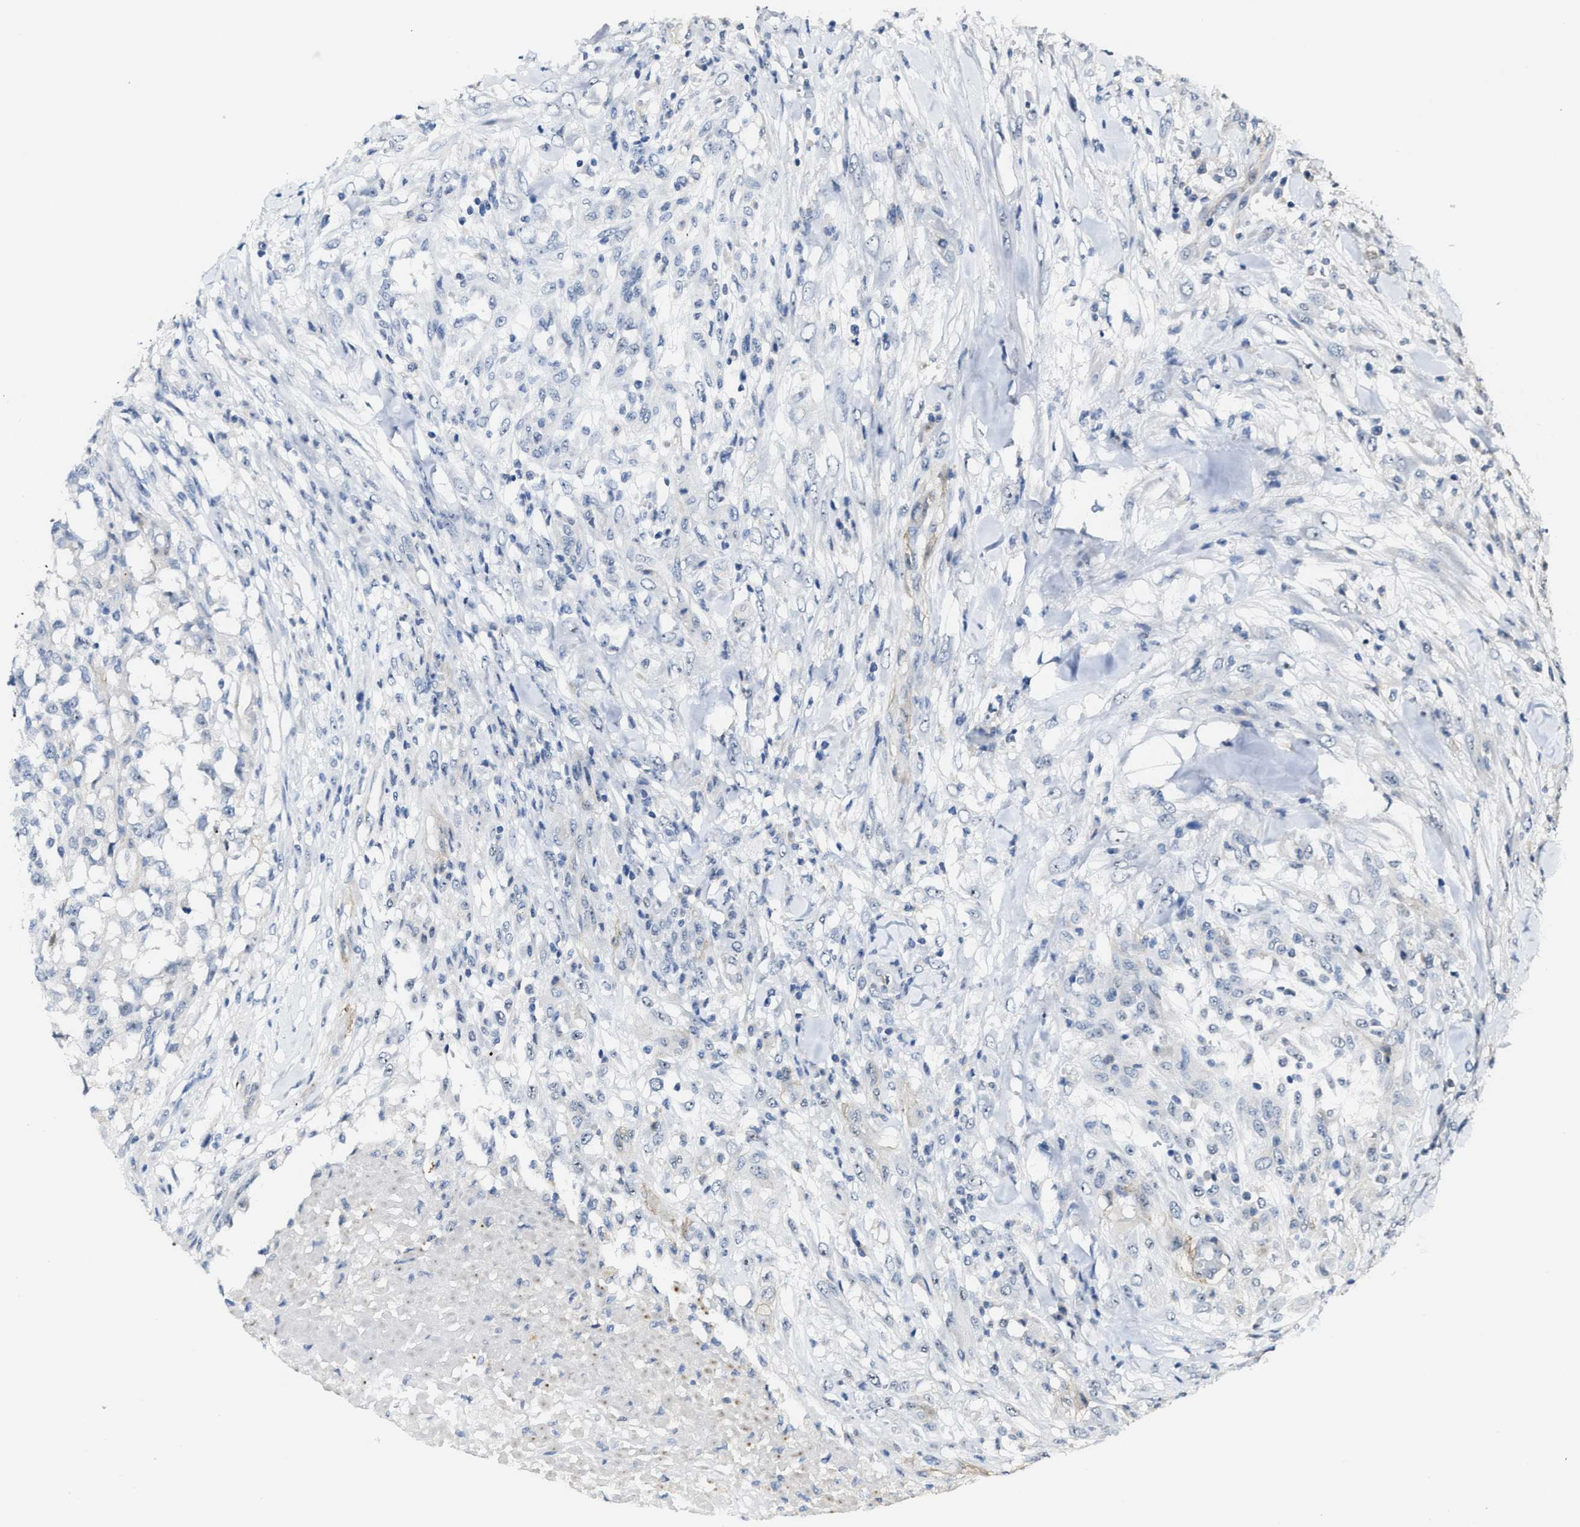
{"staining": {"intensity": "negative", "quantity": "none", "location": "none"}, "tissue": "testis cancer", "cell_type": "Tumor cells", "image_type": "cancer", "snomed": [{"axis": "morphology", "description": "Seminoma, NOS"}, {"axis": "topography", "description": "Testis"}], "caption": "There is no significant expression in tumor cells of seminoma (testis).", "gene": "ZNF783", "patient": {"sex": "male", "age": 59}}